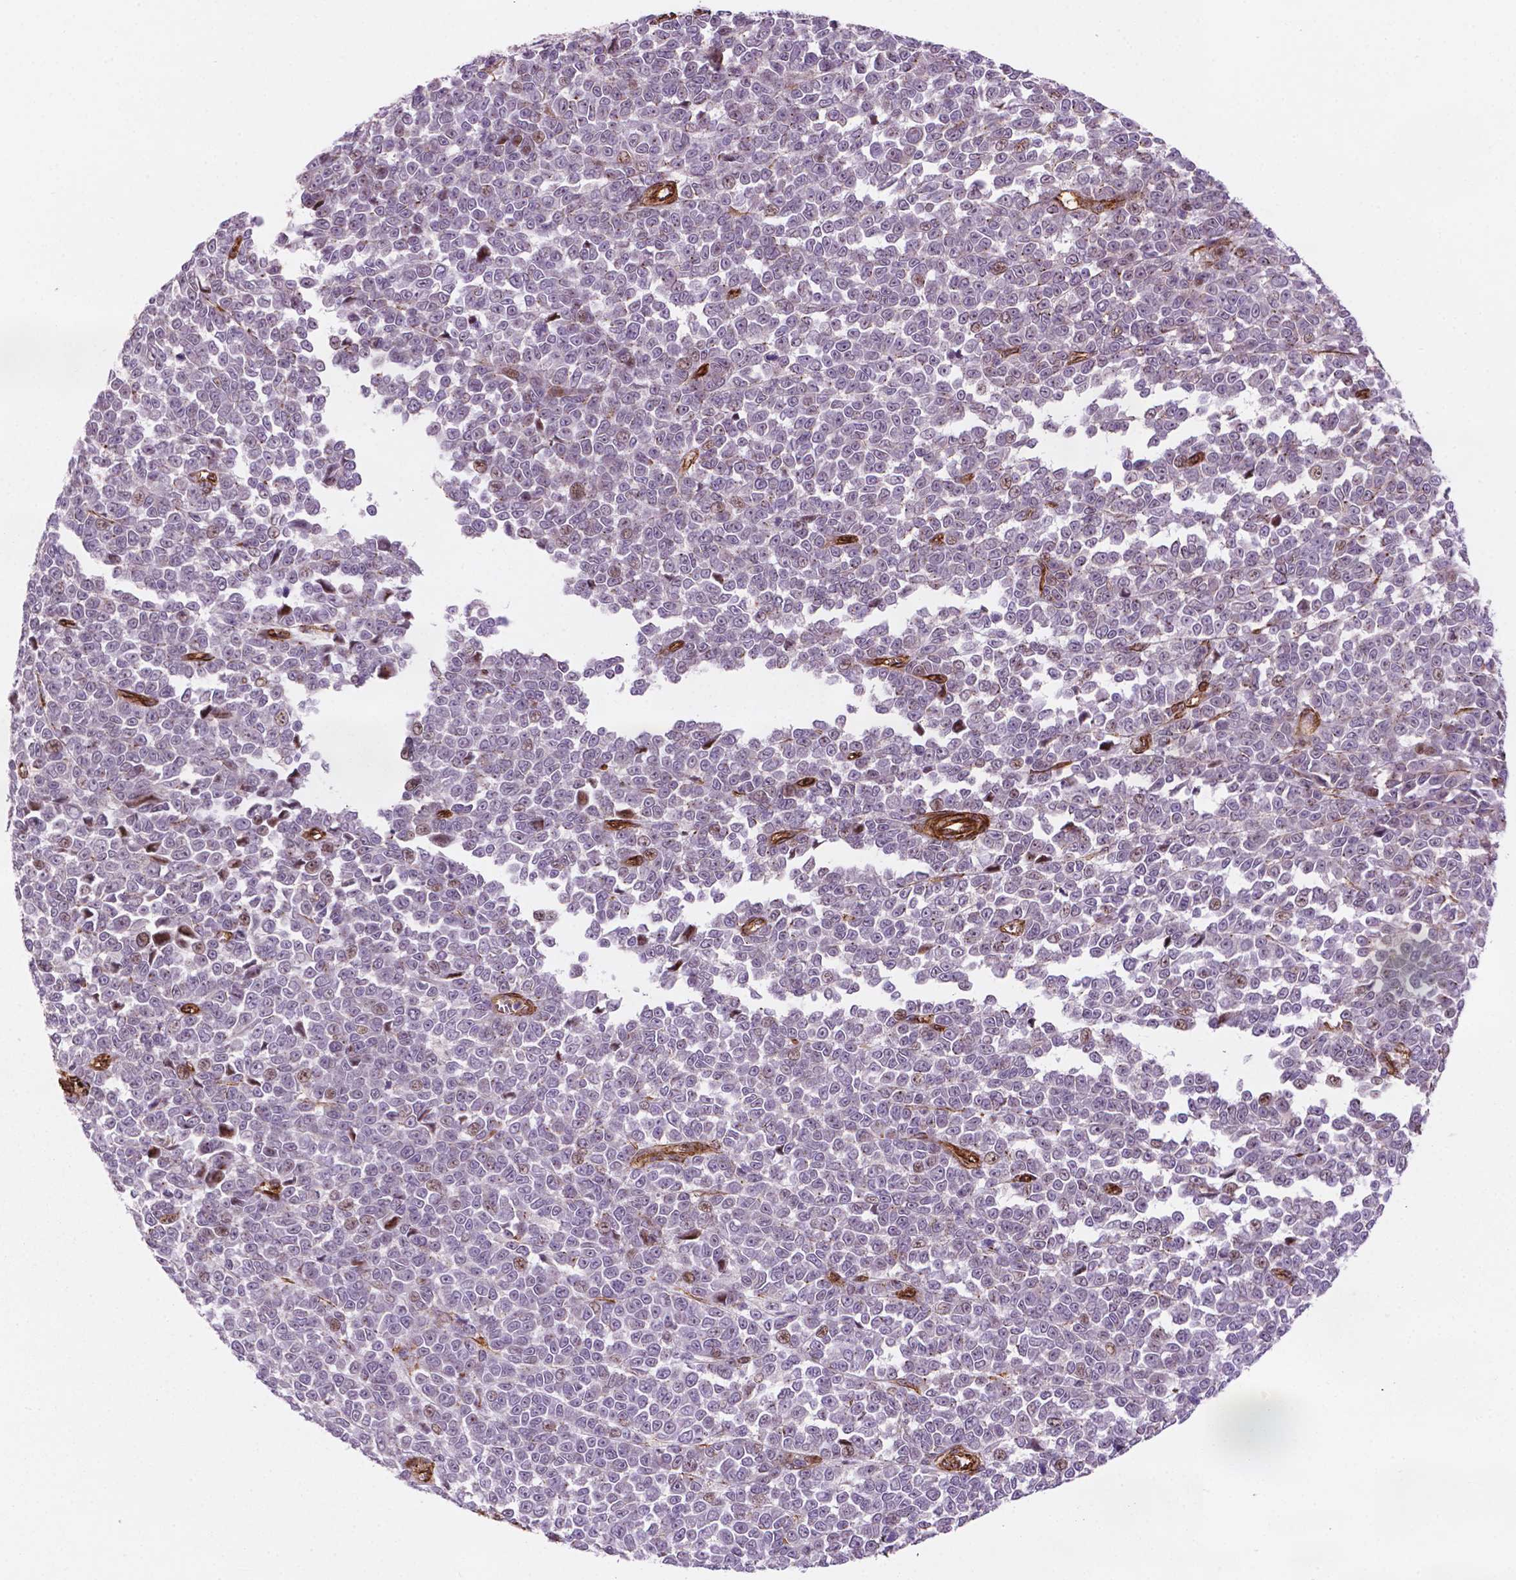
{"staining": {"intensity": "negative", "quantity": "none", "location": "none"}, "tissue": "melanoma", "cell_type": "Tumor cells", "image_type": "cancer", "snomed": [{"axis": "morphology", "description": "Malignant melanoma, NOS"}, {"axis": "topography", "description": "Skin"}], "caption": "This is a photomicrograph of immunohistochemistry (IHC) staining of malignant melanoma, which shows no staining in tumor cells.", "gene": "EGFL8", "patient": {"sex": "female", "age": 95}}